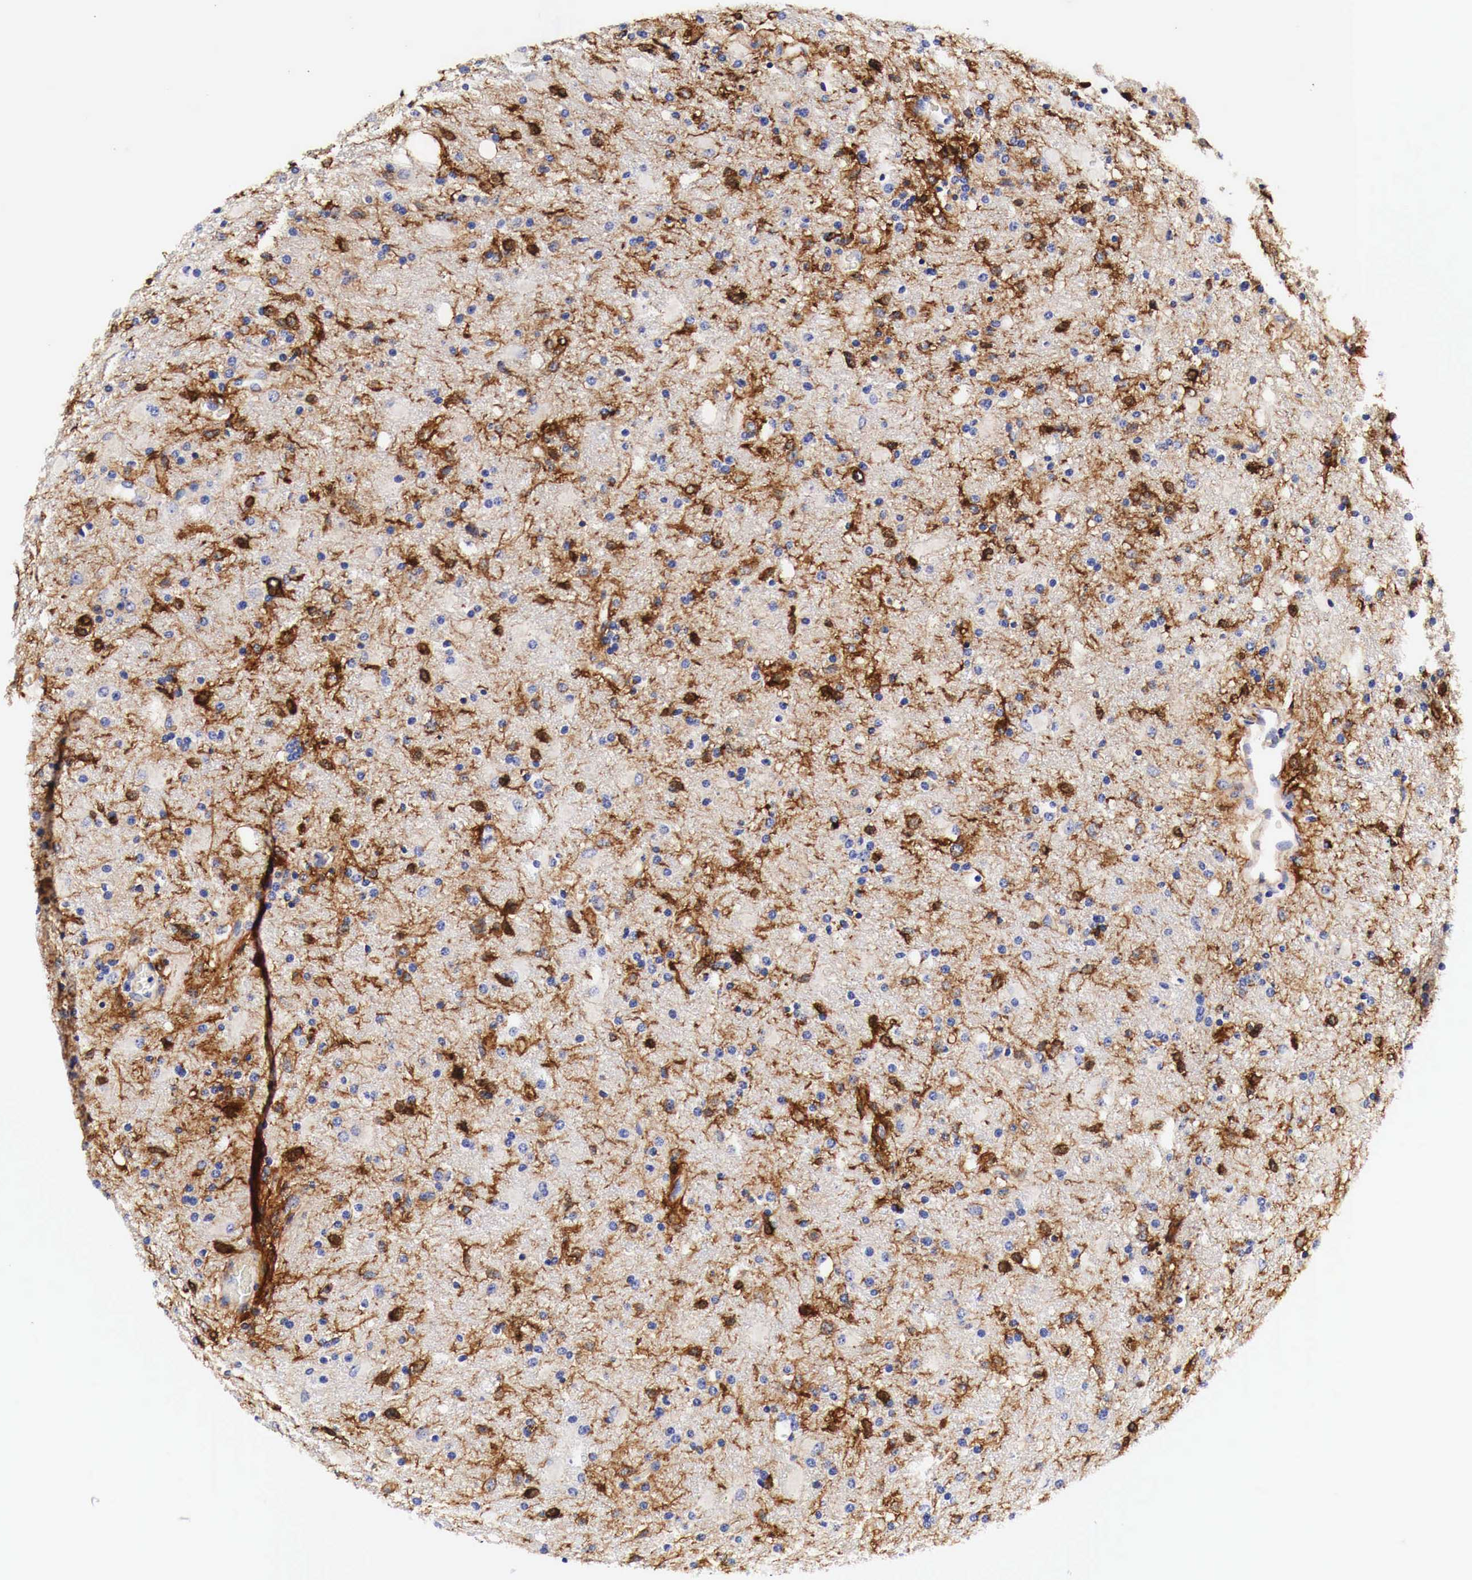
{"staining": {"intensity": "moderate", "quantity": "25%-75%", "location": "cytoplasmic/membranous"}, "tissue": "glioma", "cell_type": "Tumor cells", "image_type": "cancer", "snomed": [{"axis": "morphology", "description": "Glioma, malignant, High grade"}, {"axis": "topography", "description": "Brain"}], "caption": "Tumor cells demonstrate moderate cytoplasmic/membranous expression in about 25%-75% of cells in malignant glioma (high-grade).", "gene": "EGFR", "patient": {"sex": "male", "age": 68}}